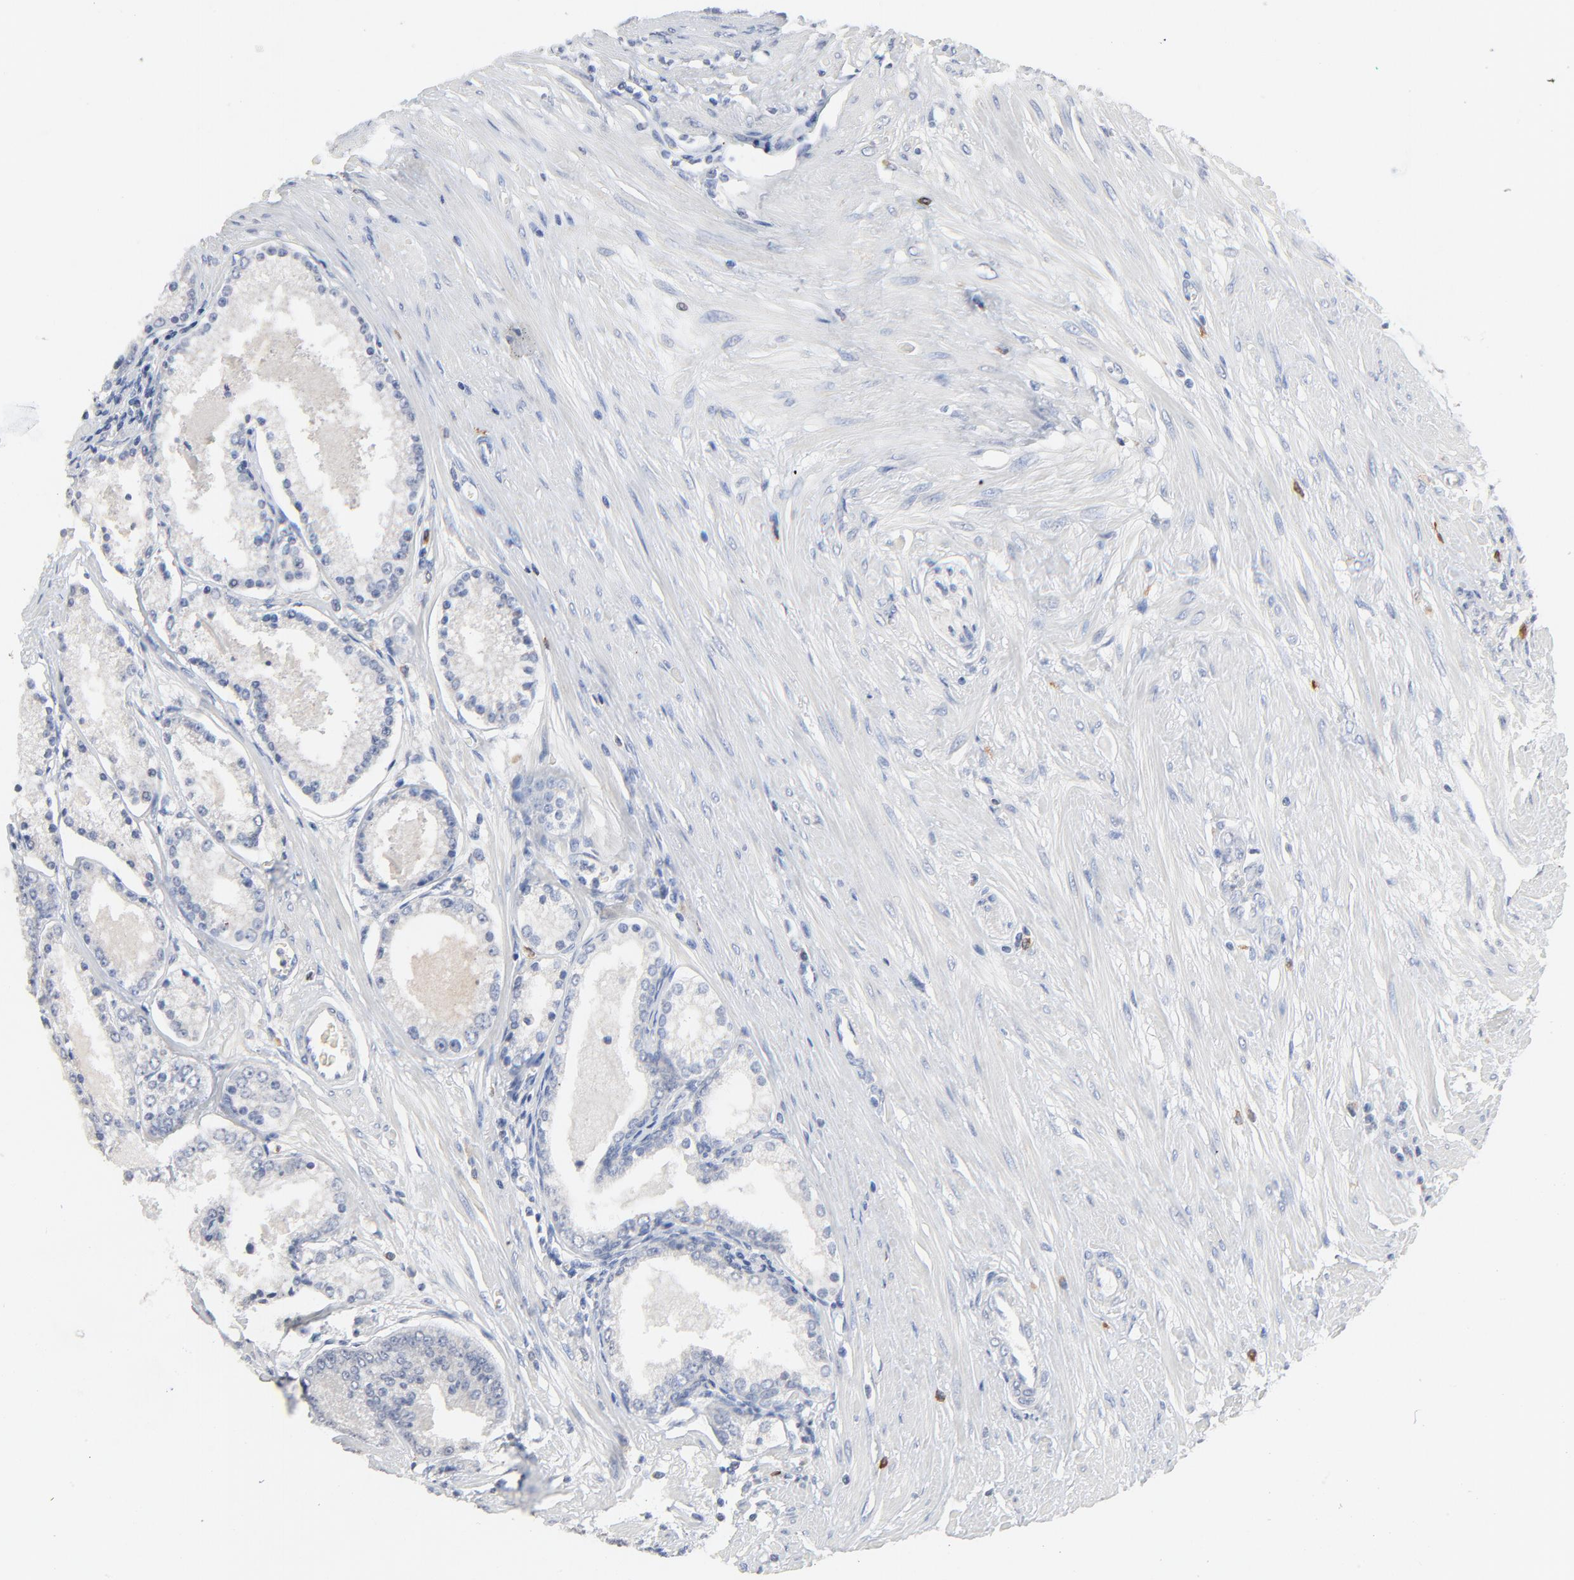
{"staining": {"intensity": "negative", "quantity": "none", "location": "none"}, "tissue": "prostate cancer", "cell_type": "Tumor cells", "image_type": "cancer", "snomed": [{"axis": "morphology", "description": "Adenocarcinoma, Medium grade"}, {"axis": "topography", "description": "Prostate"}], "caption": "Protein analysis of prostate cancer shows no significant staining in tumor cells.", "gene": "FBXL5", "patient": {"sex": "male", "age": 72}}